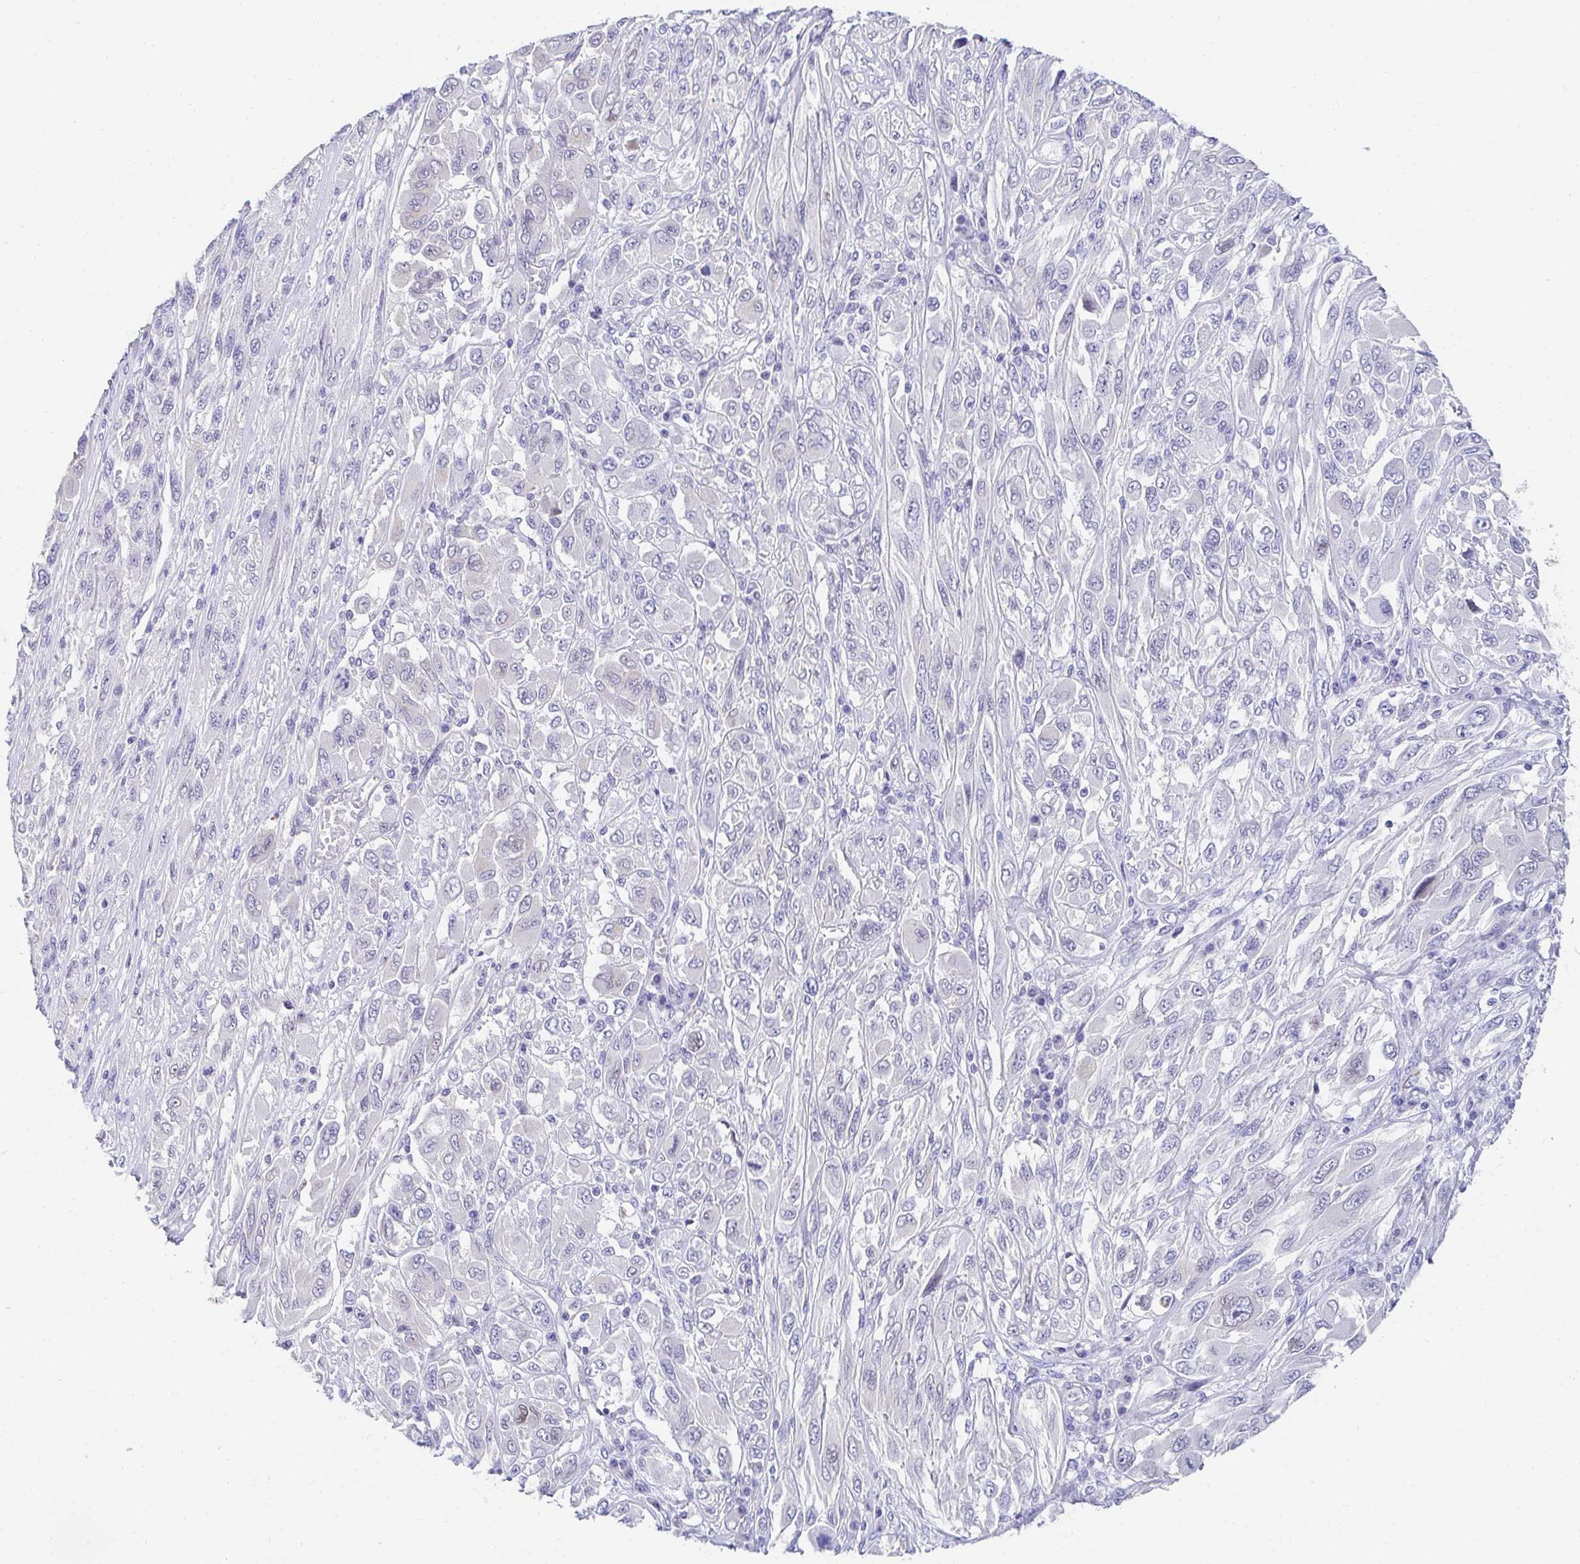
{"staining": {"intensity": "negative", "quantity": "none", "location": "none"}, "tissue": "melanoma", "cell_type": "Tumor cells", "image_type": "cancer", "snomed": [{"axis": "morphology", "description": "Malignant melanoma, NOS"}, {"axis": "topography", "description": "Skin"}], "caption": "Immunohistochemical staining of human malignant melanoma displays no significant positivity in tumor cells. (DAB IHC, high magnification).", "gene": "AKAP14", "patient": {"sex": "female", "age": 91}}